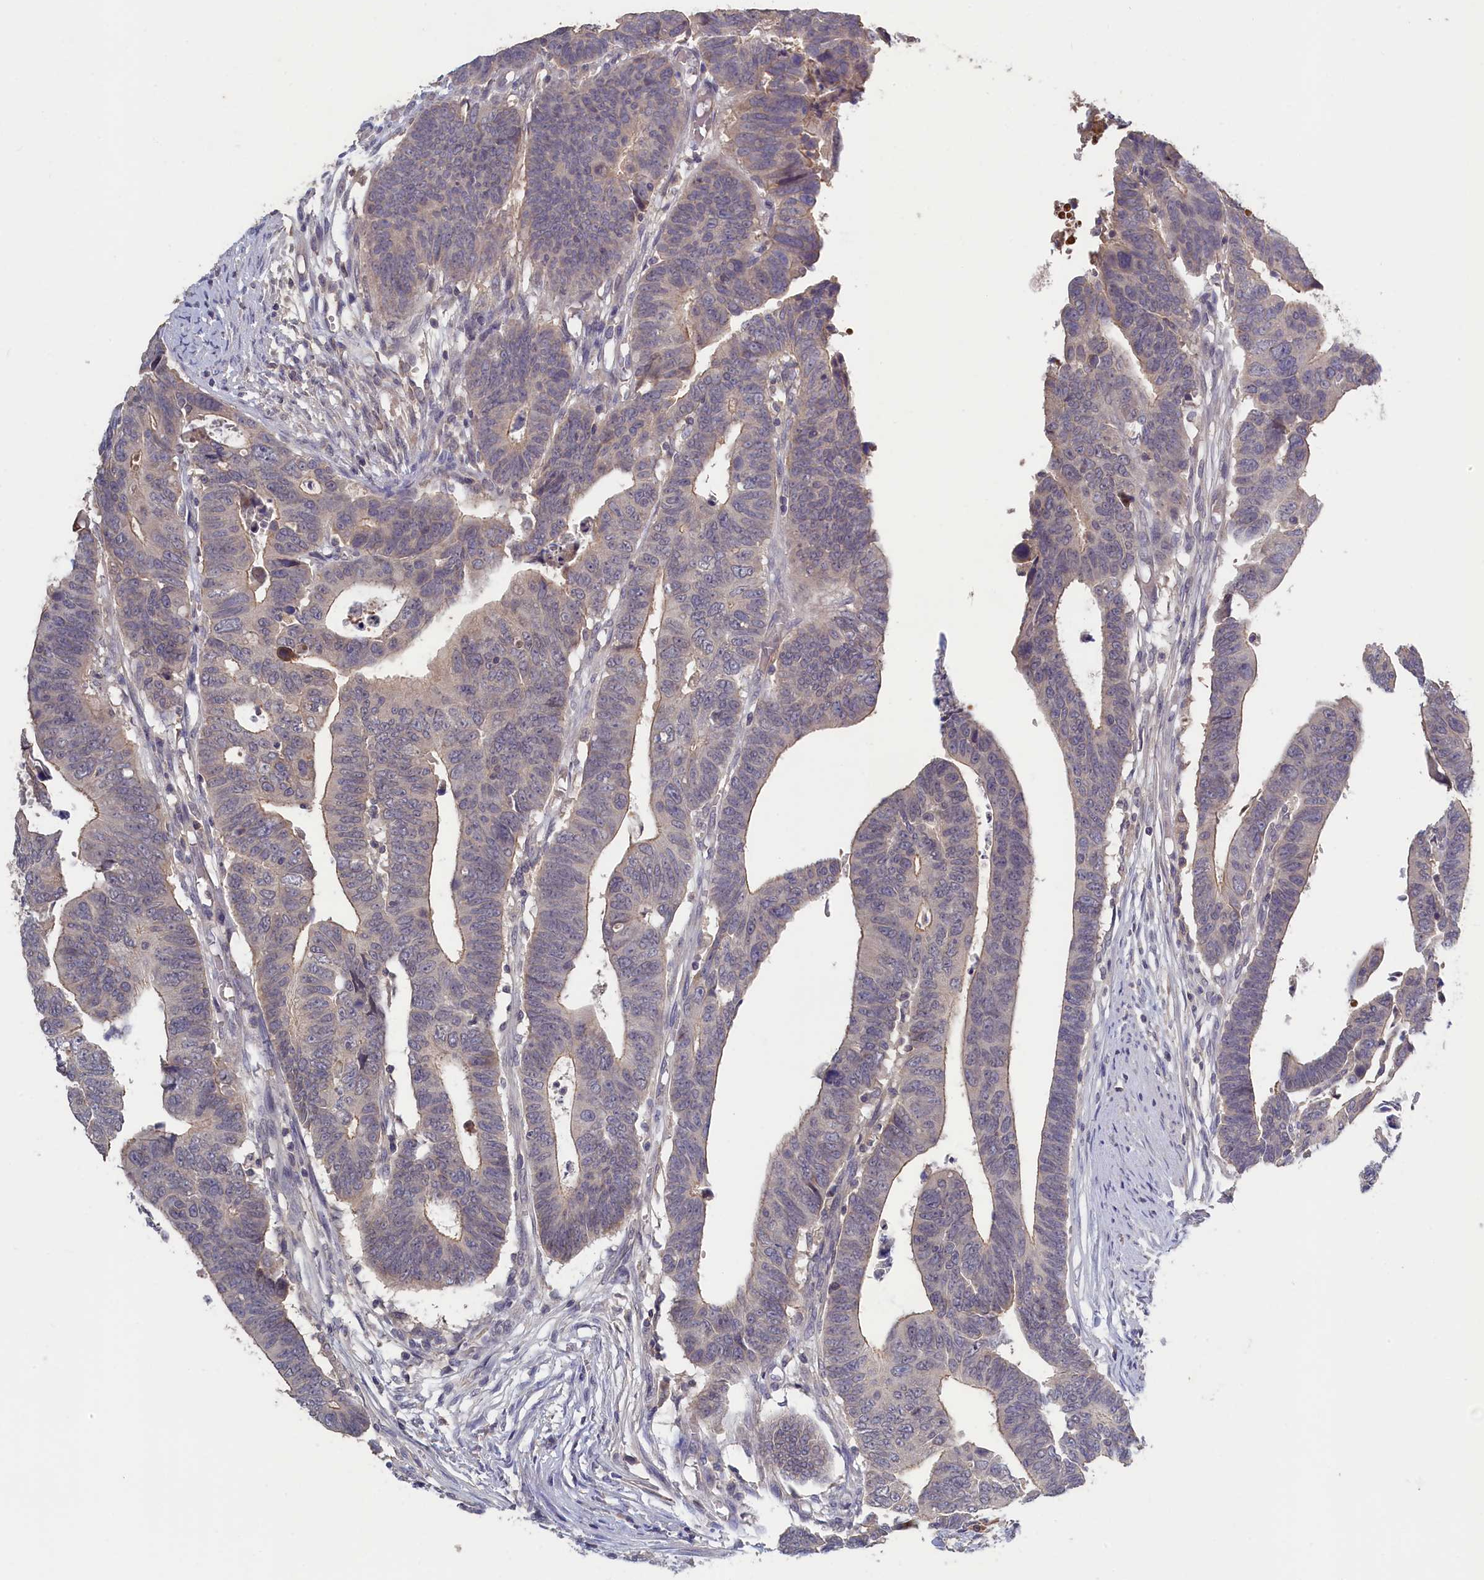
{"staining": {"intensity": "moderate", "quantity": "<25%", "location": "cytoplasmic/membranous"}, "tissue": "colorectal cancer", "cell_type": "Tumor cells", "image_type": "cancer", "snomed": [{"axis": "morphology", "description": "Adenocarcinoma, NOS"}, {"axis": "topography", "description": "Rectum"}], "caption": "Colorectal adenocarcinoma stained with a brown dye exhibits moderate cytoplasmic/membranous positive positivity in about <25% of tumor cells.", "gene": "CELF5", "patient": {"sex": "female", "age": 65}}